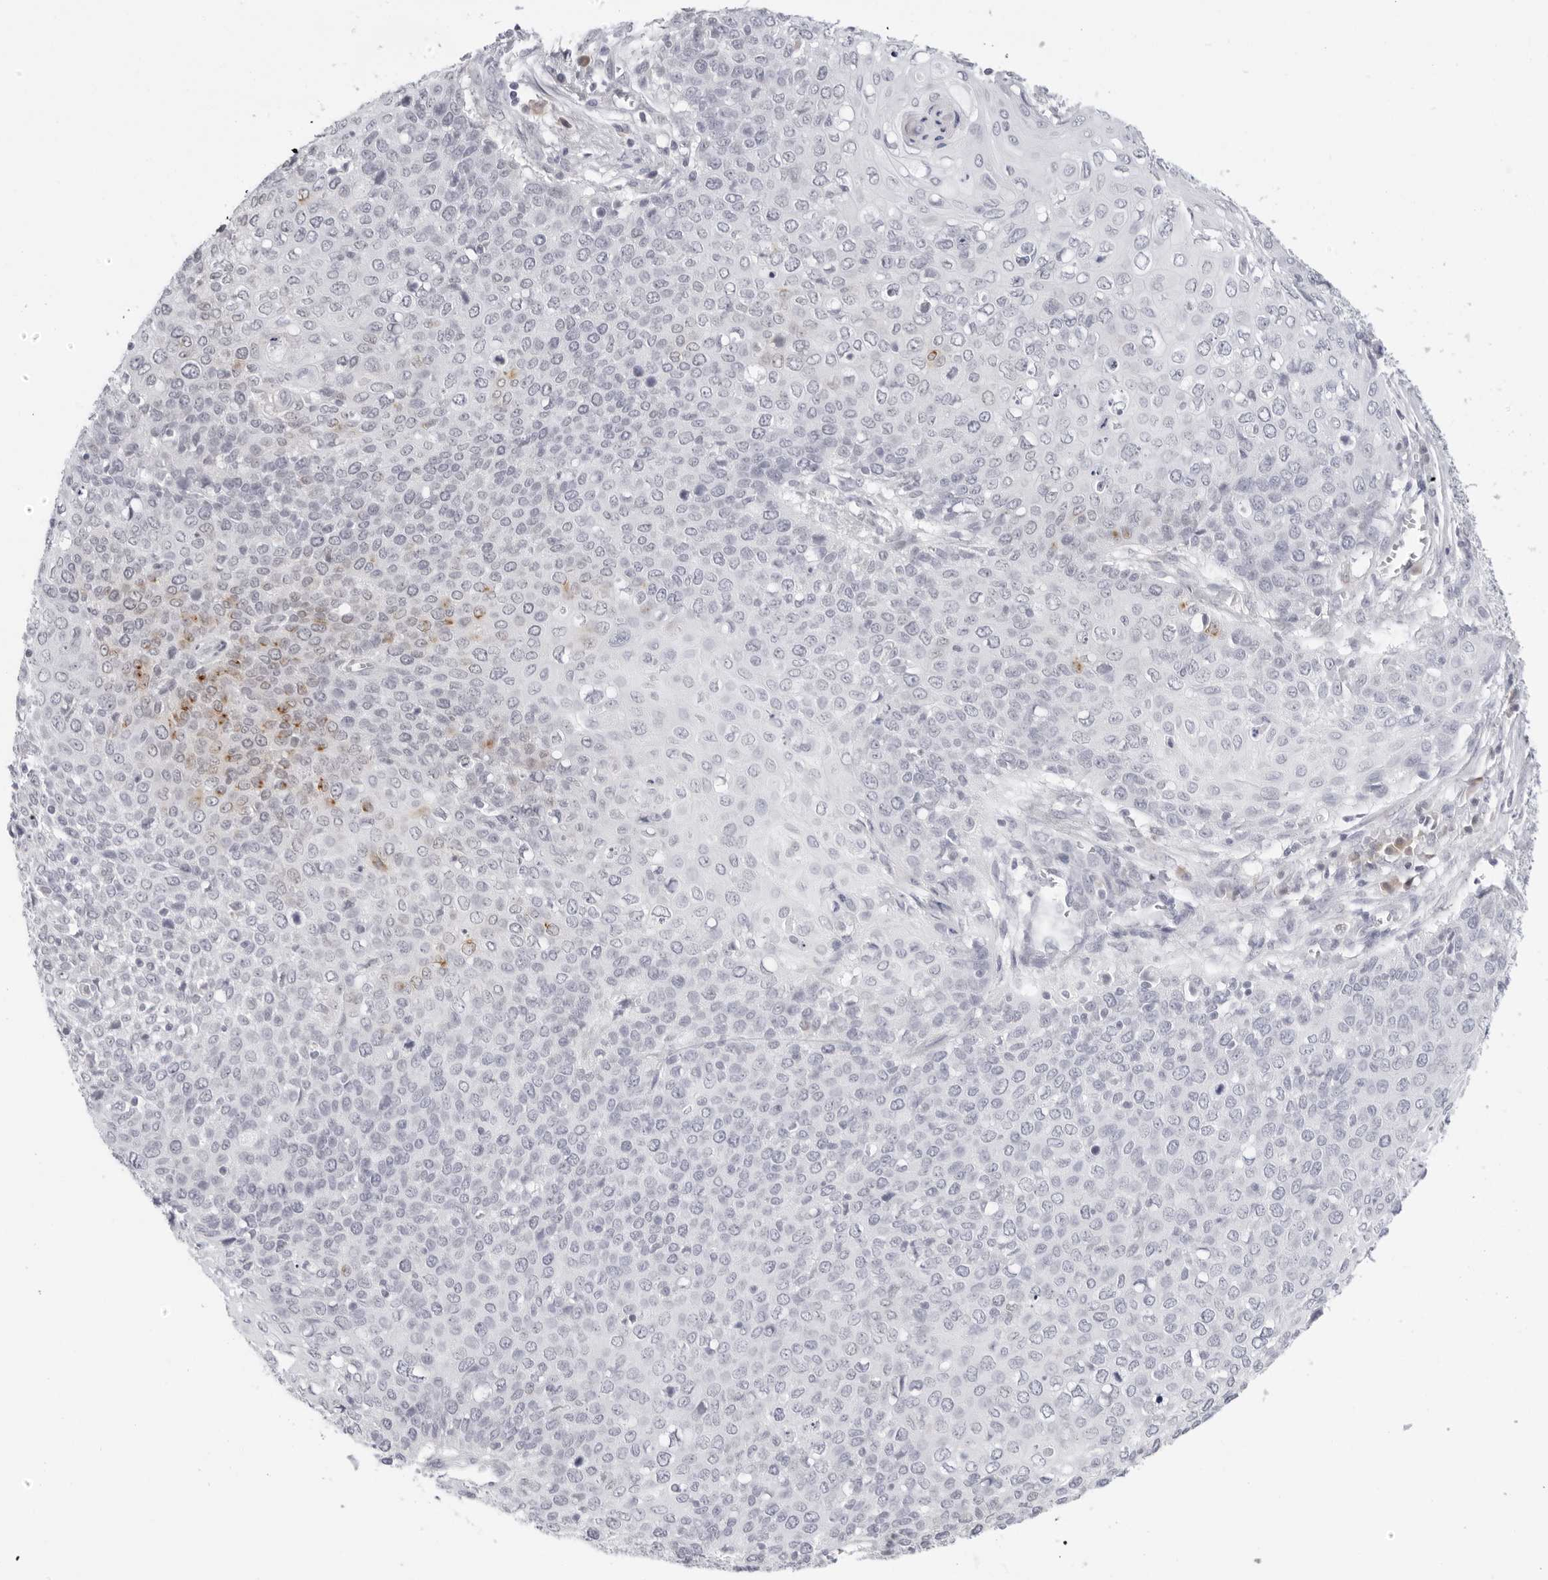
{"staining": {"intensity": "moderate", "quantity": "<25%", "location": "cytoplasmic/membranous"}, "tissue": "cervical cancer", "cell_type": "Tumor cells", "image_type": "cancer", "snomed": [{"axis": "morphology", "description": "Squamous cell carcinoma, NOS"}, {"axis": "topography", "description": "Cervix"}], "caption": "There is low levels of moderate cytoplasmic/membranous positivity in tumor cells of cervical squamous cell carcinoma, as demonstrated by immunohistochemical staining (brown color).", "gene": "EDN2", "patient": {"sex": "female", "age": 39}}